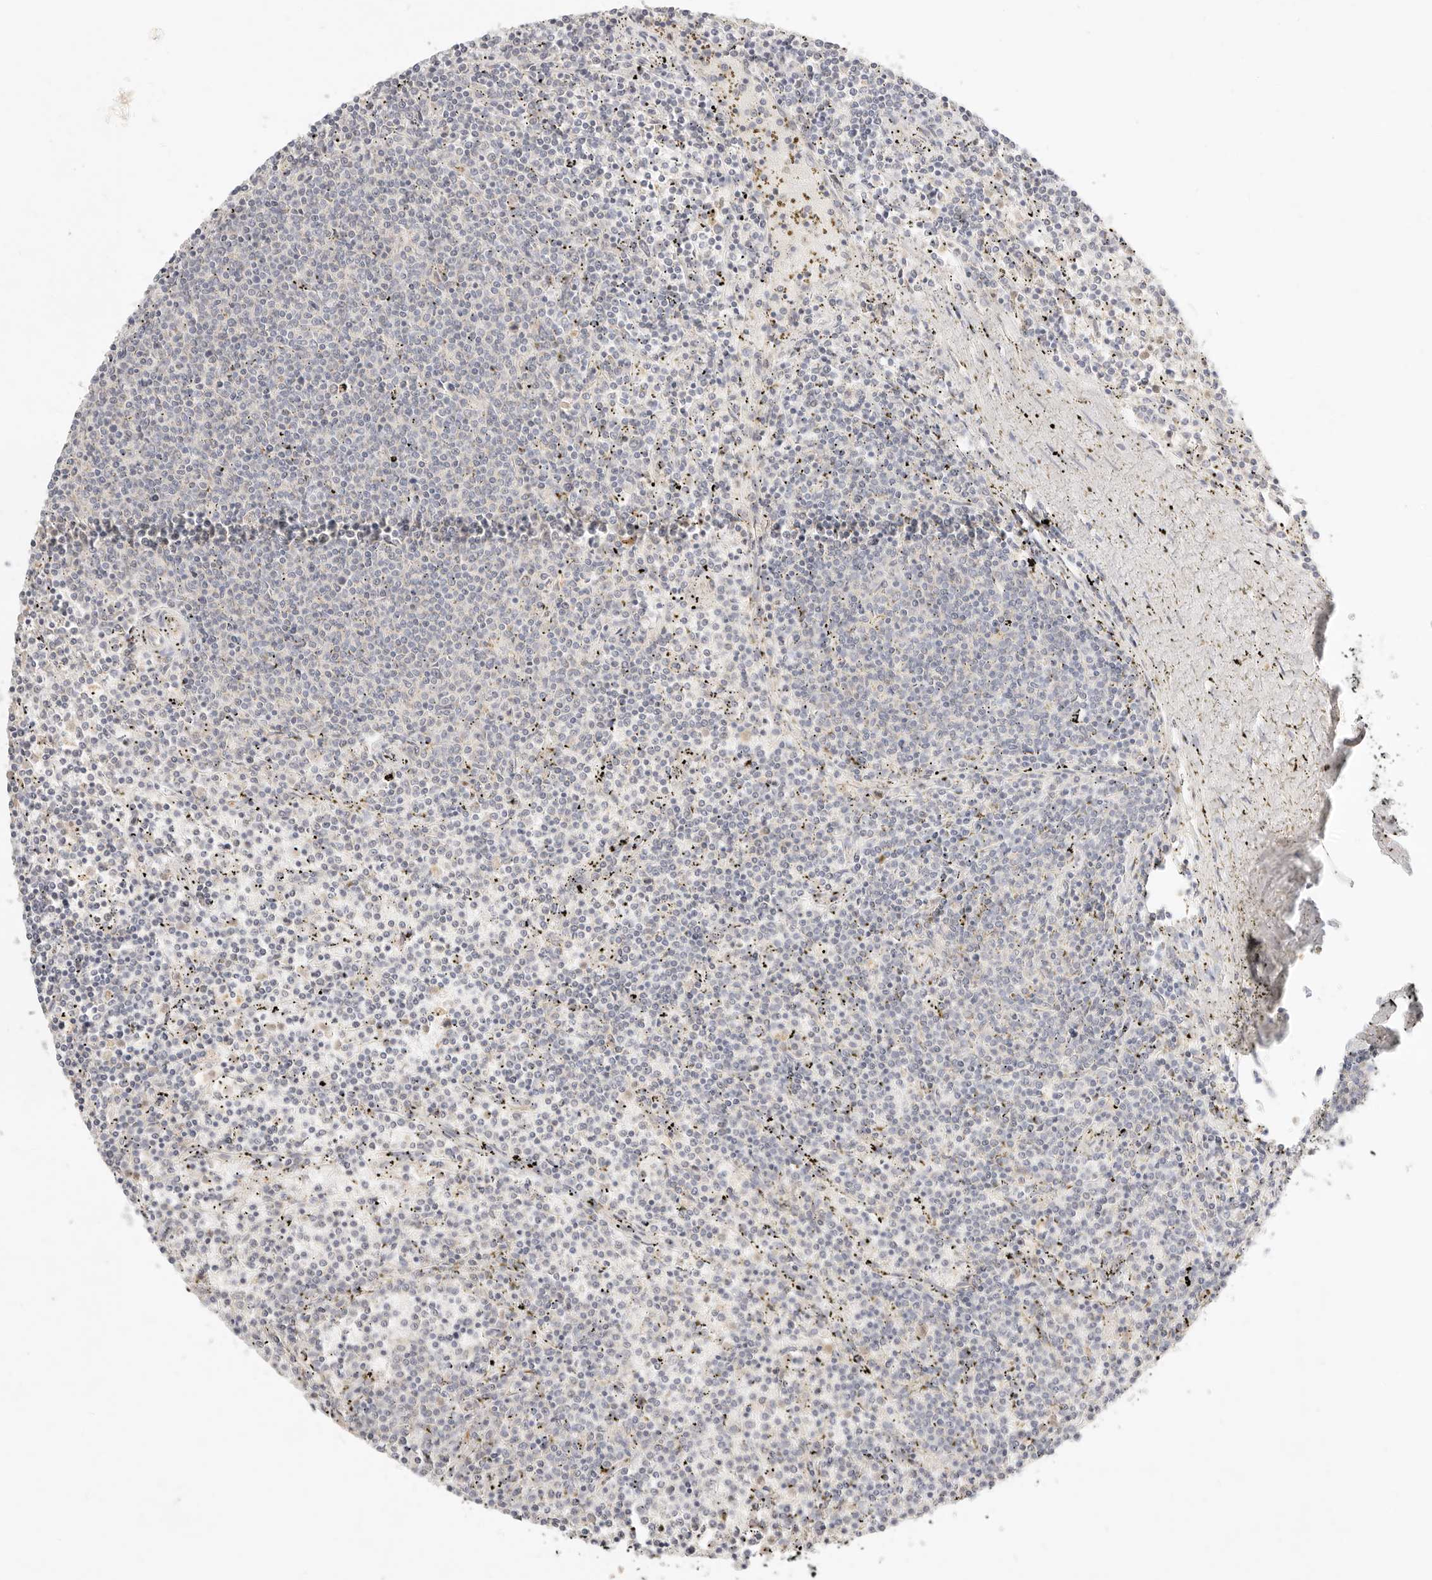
{"staining": {"intensity": "negative", "quantity": "none", "location": "none"}, "tissue": "lymphoma", "cell_type": "Tumor cells", "image_type": "cancer", "snomed": [{"axis": "morphology", "description": "Malignant lymphoma, non-Hodgkin's type, Low grade"}, {"axis": "topography", "description": "Spleen"}], "caption": "High power microscopy histopathology image of an immunohistochemistry (IHC) photomicrograph of malignant lymphoma, non-Hodgkin's type (low-grade), revealing no significant expression in tumor cells.", "gene": "ACOX1", "patient": {"sex": "female", "age": 50}}